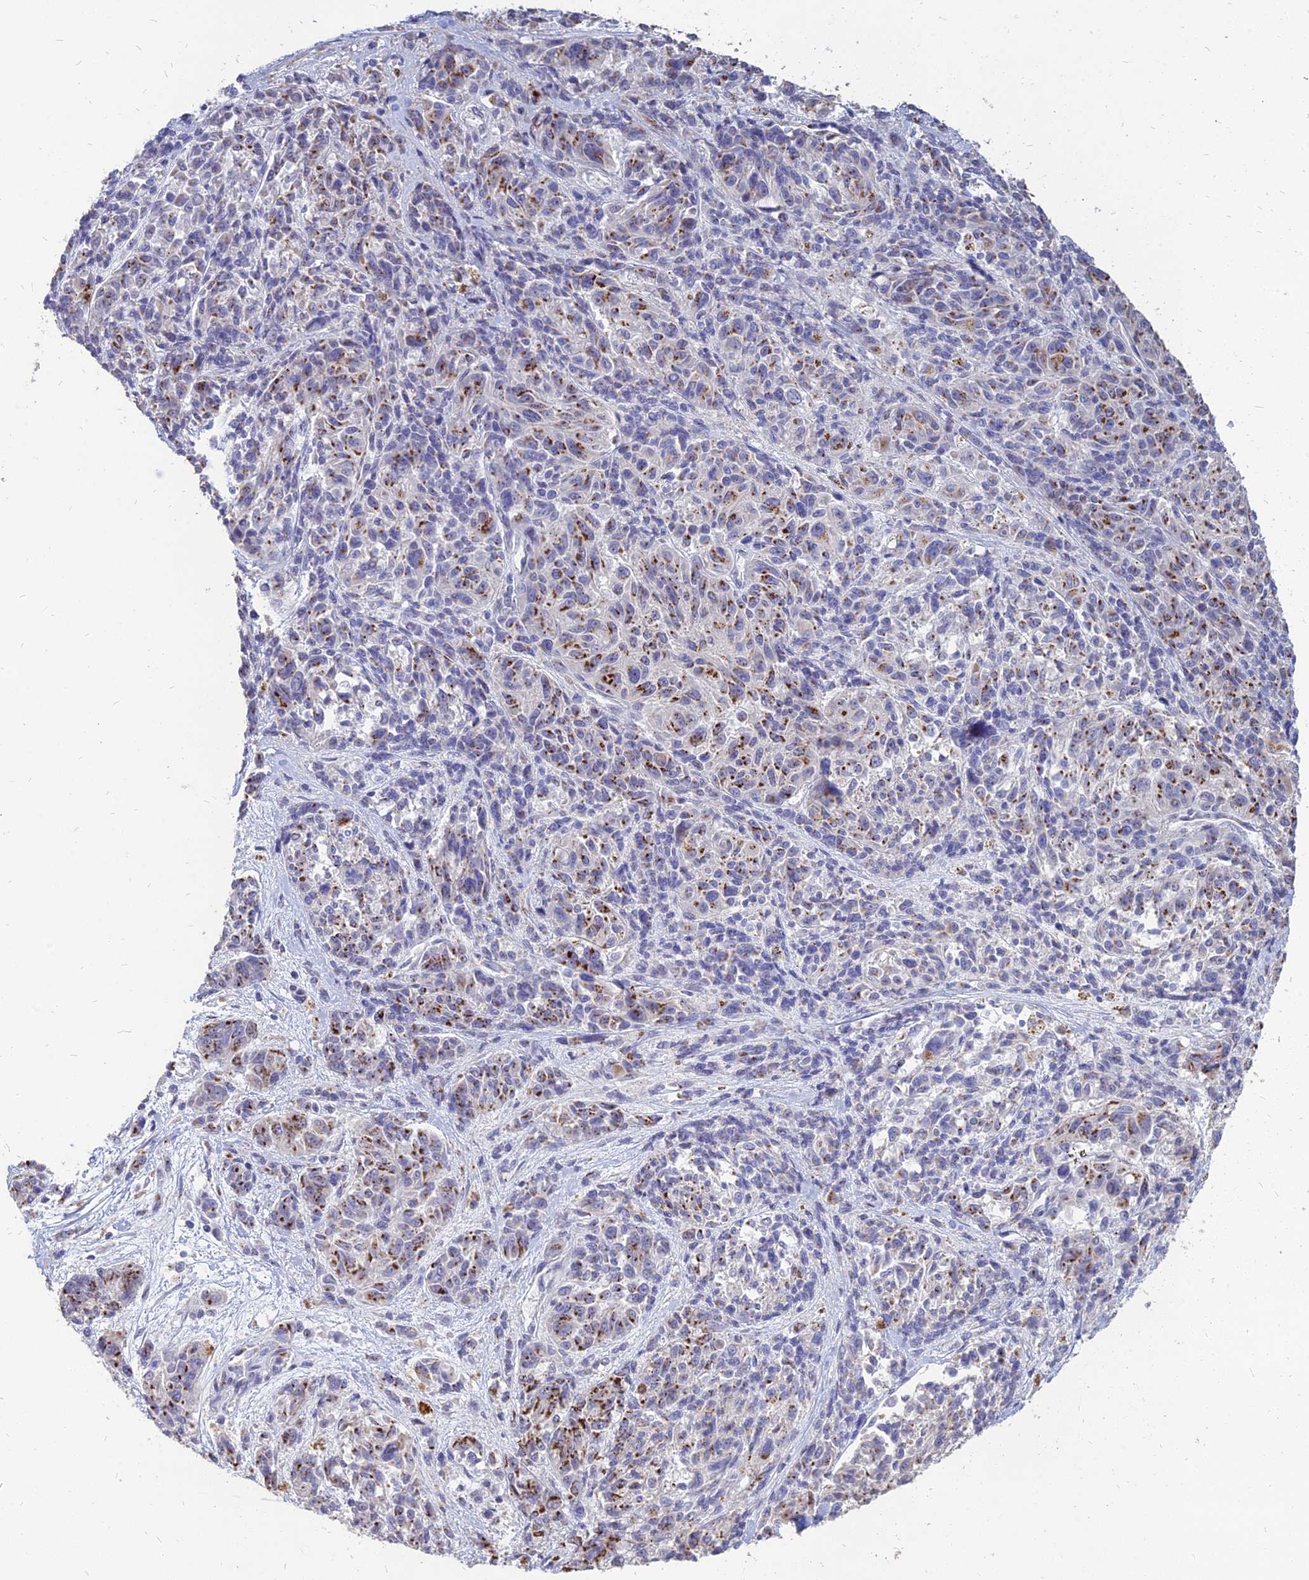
{"staining": {"intensity": "strong", "quantity": "25%-75%", "location": "cytoplasmic/membranous"}, "tissue": "melanoma", "cell_type": "Tumor cells", "image_type": "cancer", "snomed": [{"axis": "morphology", "description": "Malignant melanoma, NOS"}, {"axis": "topography", "description": "Skin"}], "caption": "Malignant melanoma was stained to show a protein in brown. There is high levels of strong cytoplasmic/membranous positivity in approximately 25%-75% of tumor cells.", "gene": "ST3GAL6", "patient": {"sex": "male", "age": 53}}